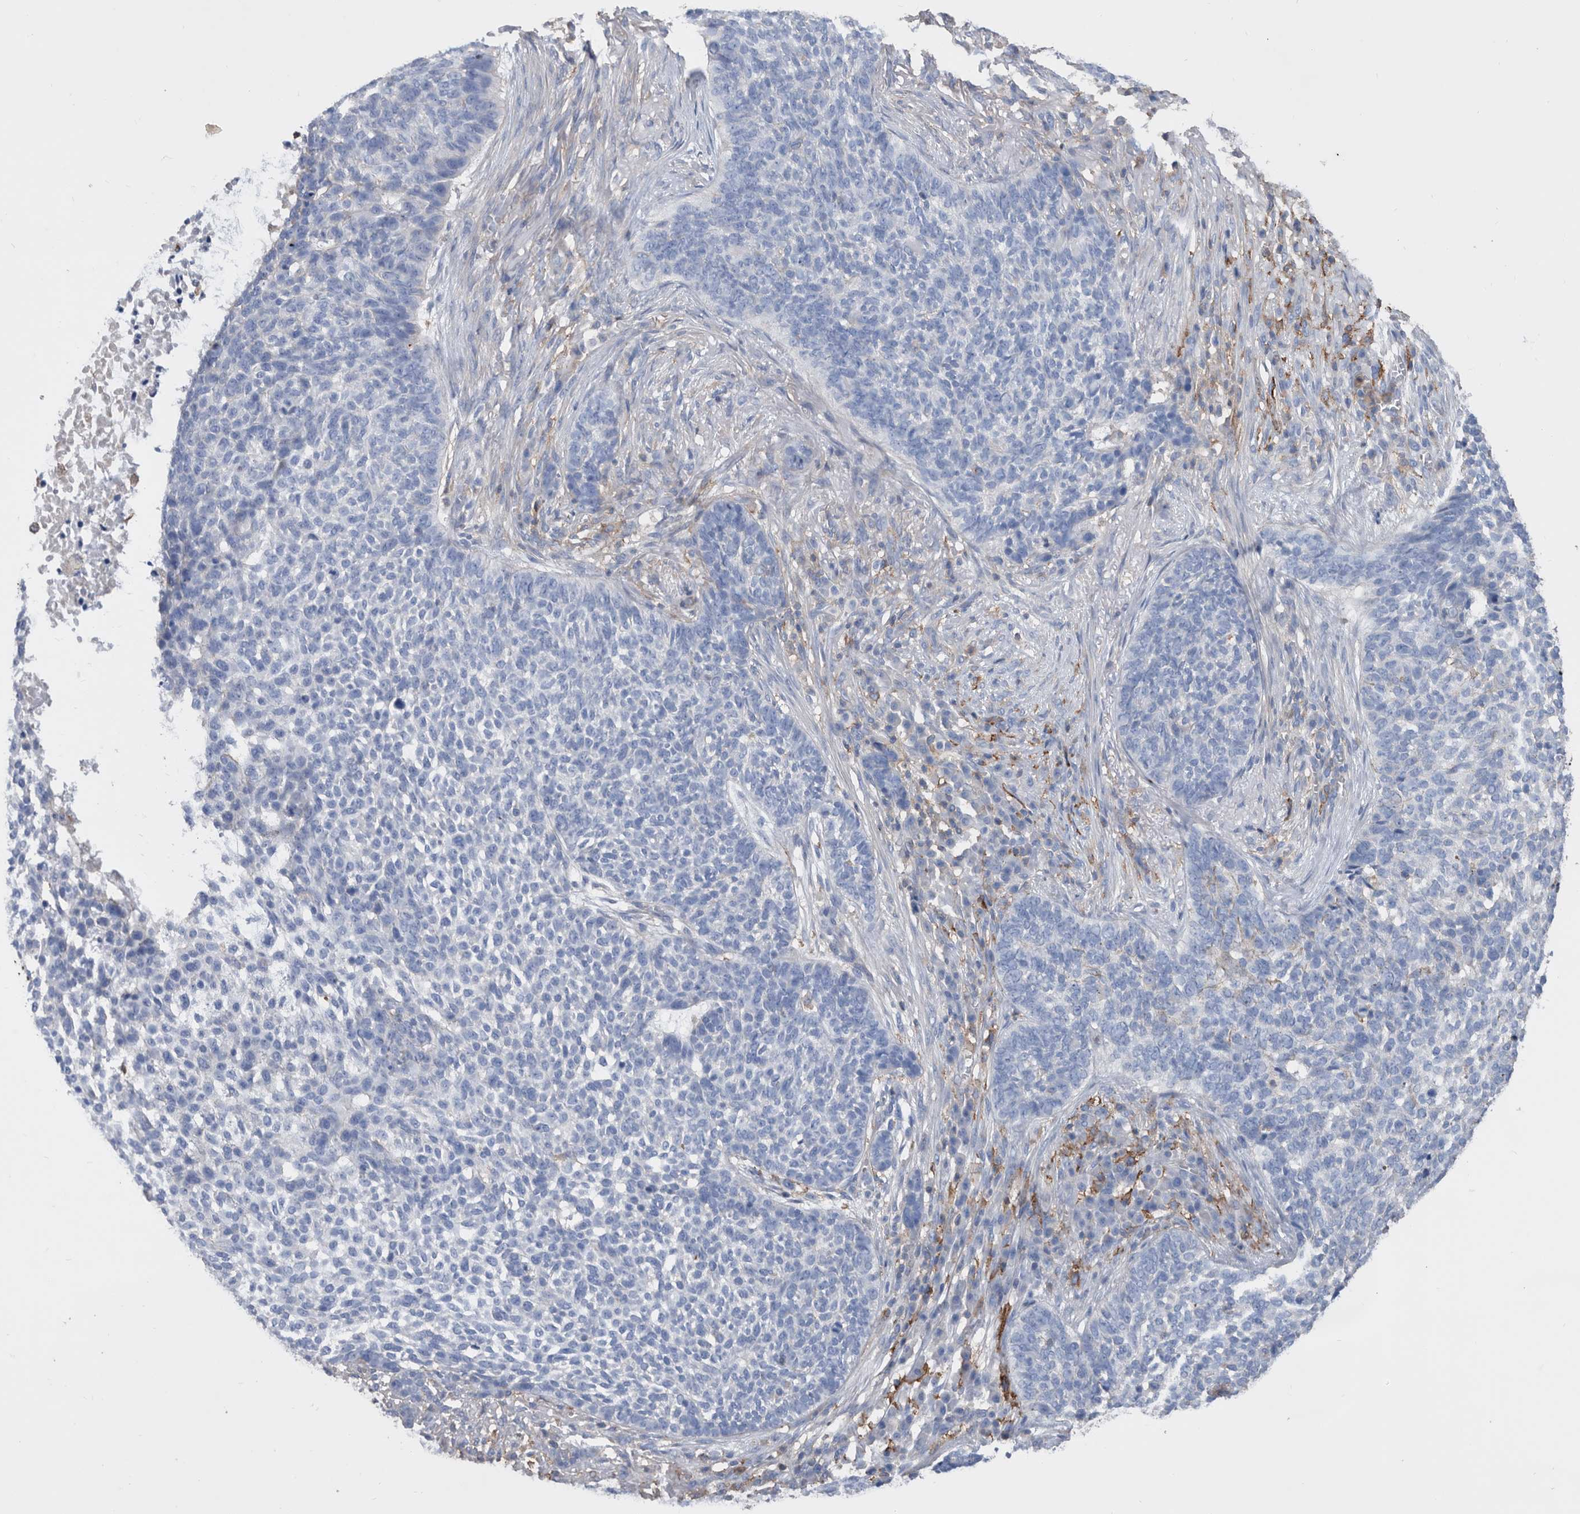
{"staining": {"intensity": "negative", "quantity": "none", "location": "none"}, "tissue": "skin cancer", "cell_type": "Tumor cells", "image_type": "cancer", "snomed": [{"axis": "morphology", "description": "Basal cell carcinoma"}, {"axis": "topography", "description": "Skin"}], "caption": "DAB (3,3'-diaminobenzidine) immunohistochemical staining of skin cancer (basal cell carcinoma) demonstrates no significant staining in tumor cells.", "gene": "MS4A4A", "patient": {"sex": "male", "age": 85}}